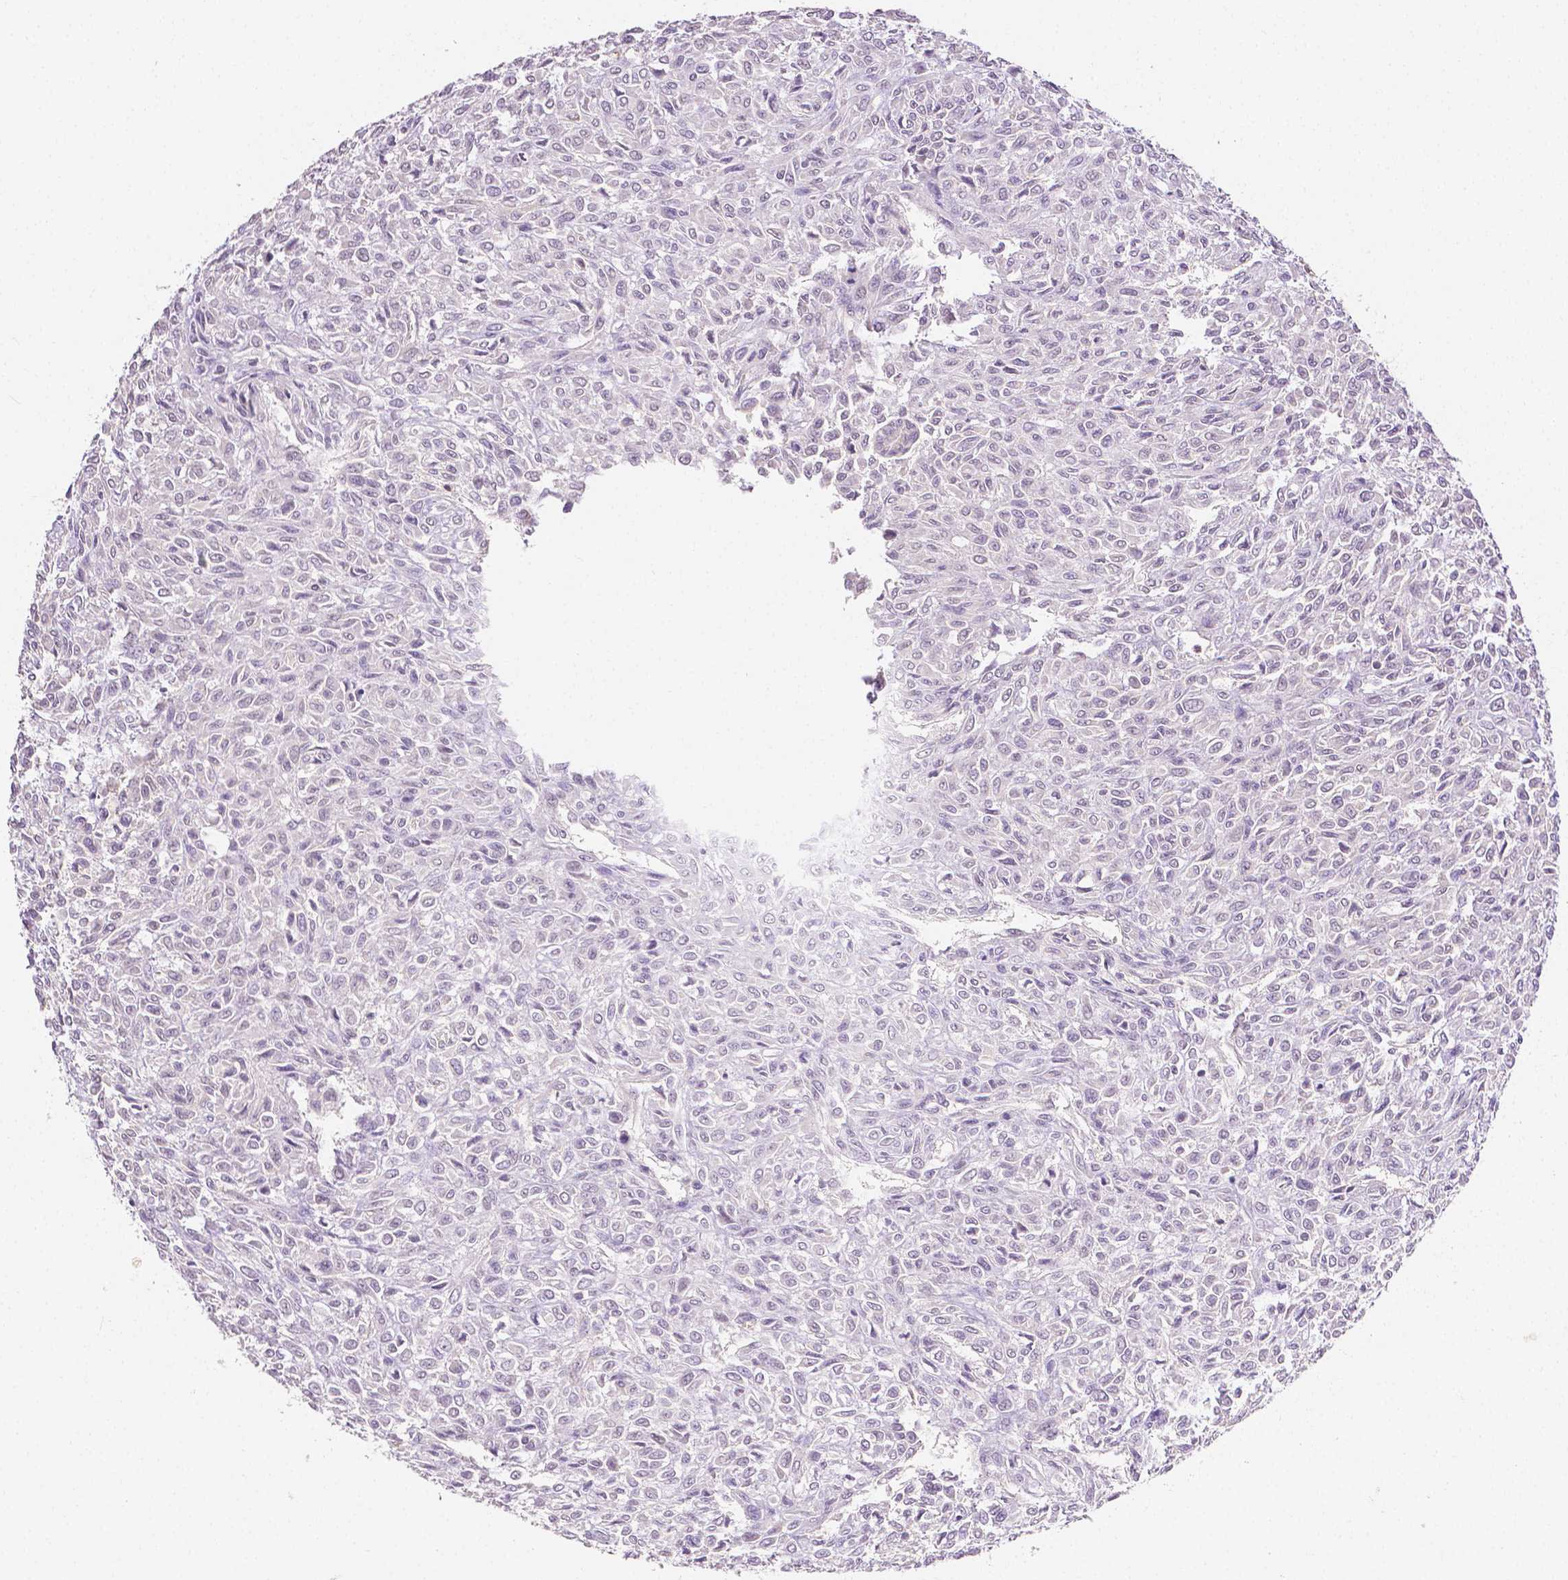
{"staining": {"intensity": "negative", "quantity": "none", "location": "none"}, "tissue": "renal cancer", "cell_type": "Tumor cells", "image_type": "cancer", "snomed": [{"axis": "morphology", "description": "Adenocarcinoma, NOS"}, {"axis": "topography", "description": "Kidney"}], "caption": "This is a photomicrograph of immunohistochemistry staining of renal cancer, which shows no staining in tumor cells.", "gene": "TGM1", "patient": {"sex": "male", "age": 58}}